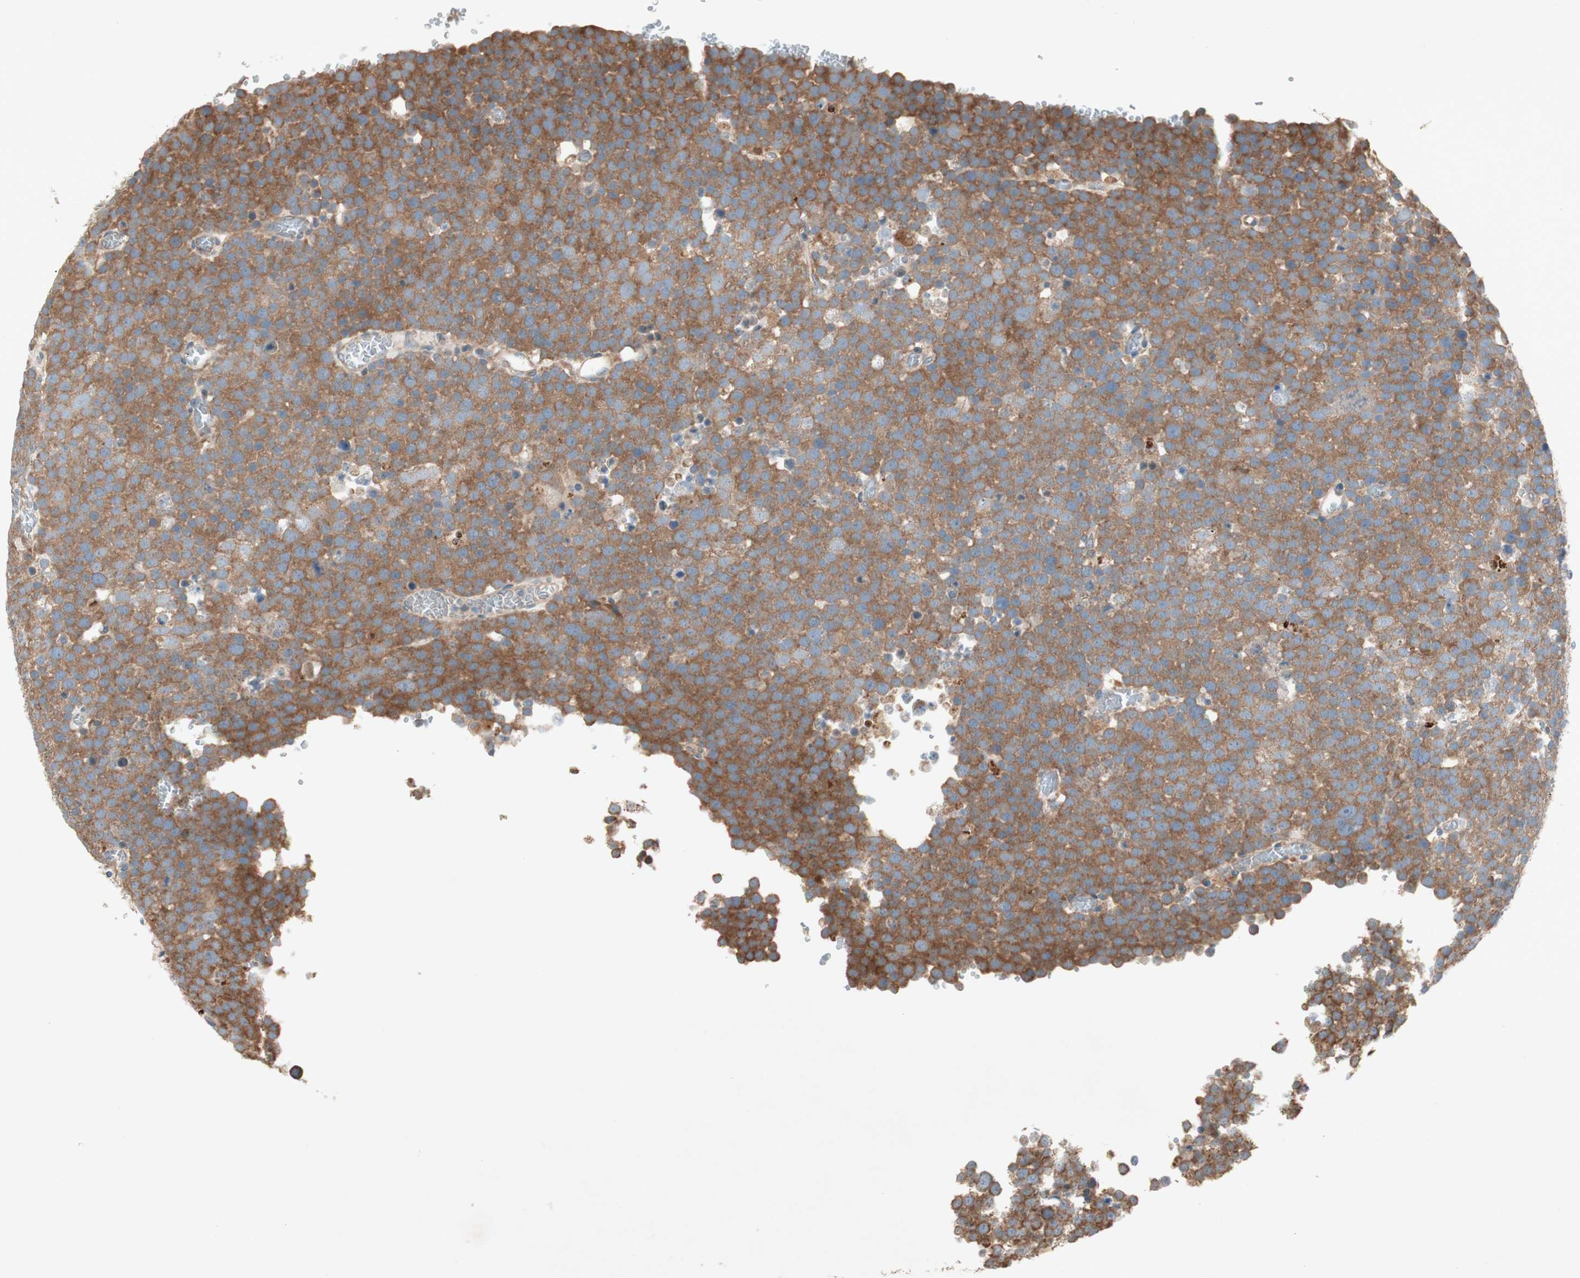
{"staining": {"intensity": "moderate", "quantity": ">75%", "location": "cytoplasmic/membranous"}, "tissue": "testis cancer", "cell_type": "Tumor cells", "image_type": "cancer", "snomed": [{"axis": "morphology", "description": "Seminoma, NOS"}, {"axis": "topography", "description": "Testis"}], "caption": "A high-resolution histopathology image shows IHC staining of testis seminoma, which displays moderate cytoplasmic/membranous staining in approximately >75% of tumor cells.", "gene": "RPL23", "patient": {"sex": "male", "age": 71}}